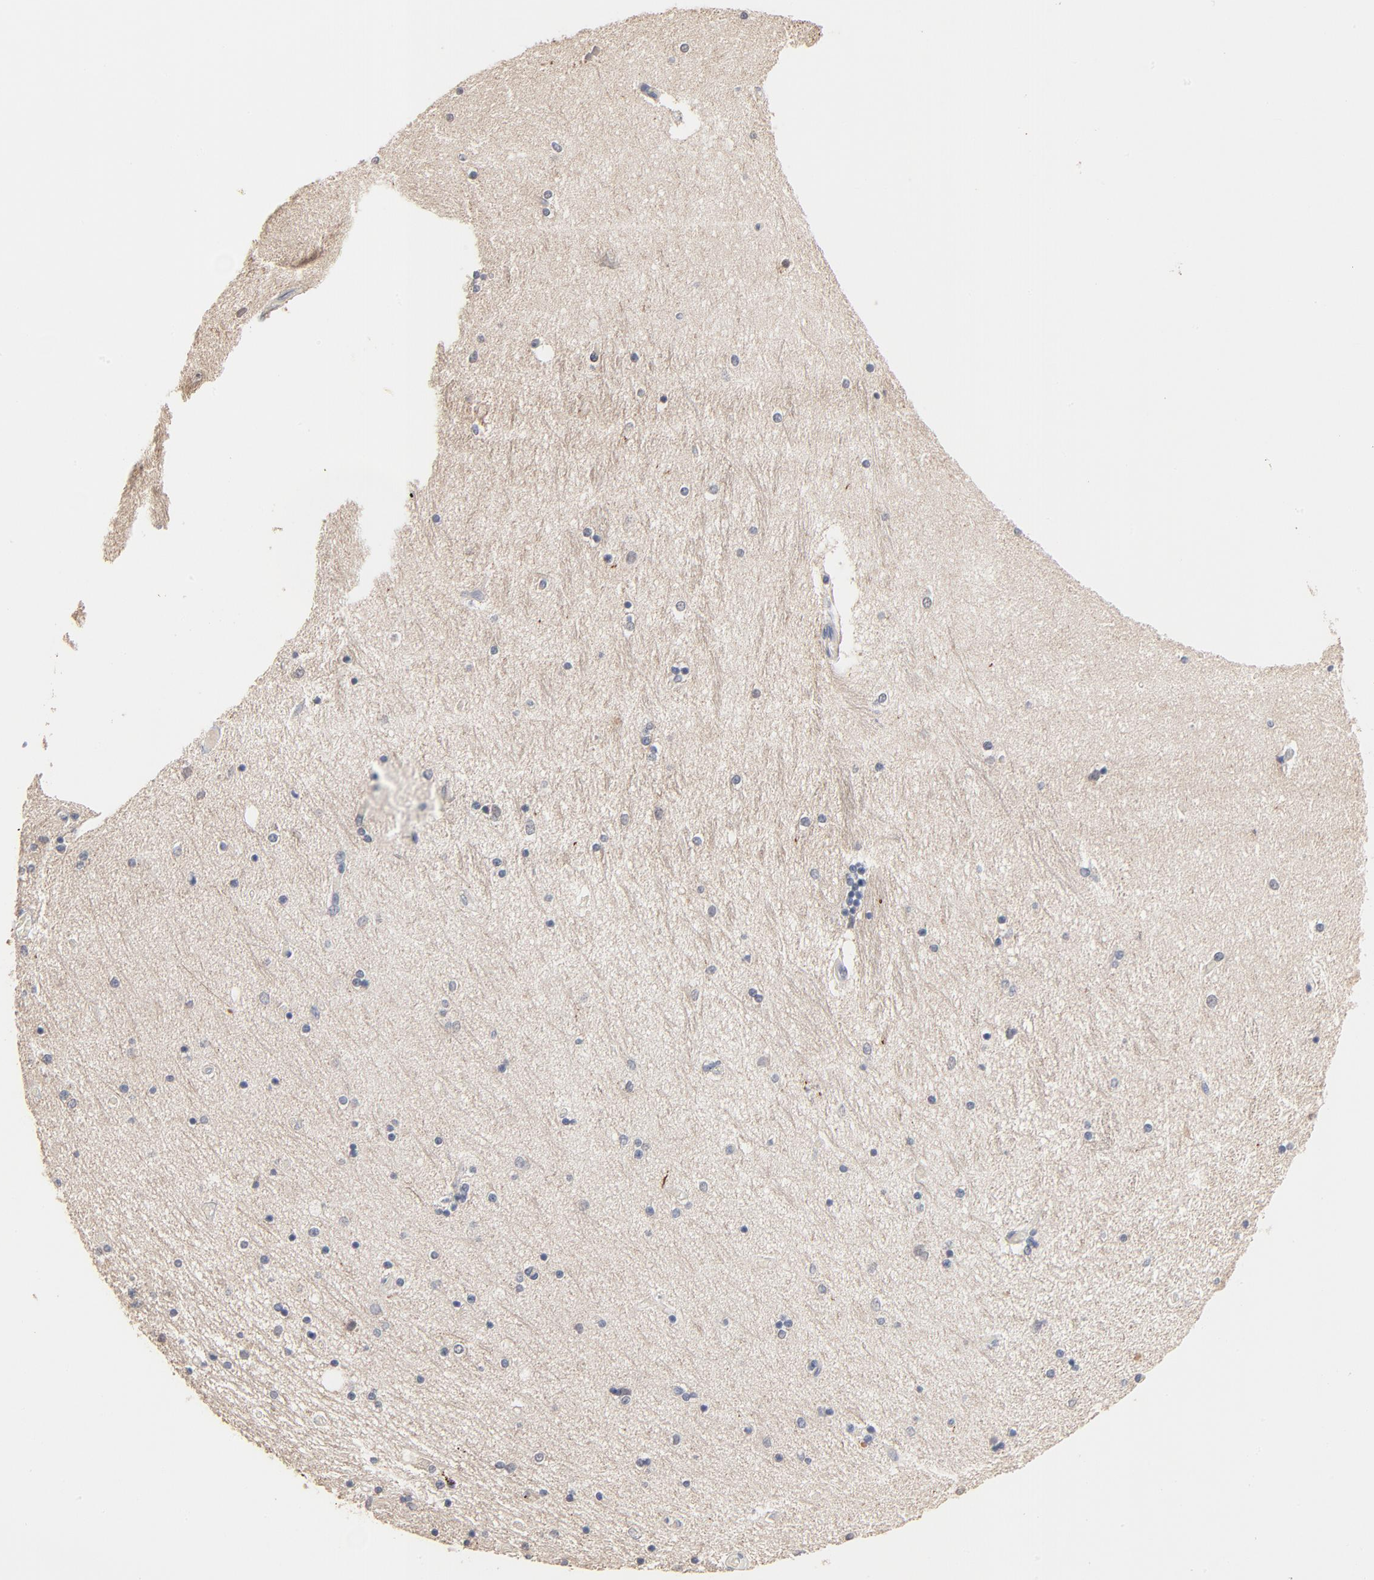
{"staining": {"intensity": "moderate", "quantity": ">75%", "location": "cytoplasmic/membranous"}, "tissue": "hippocampus", "cell_type": "Glial cells", "image_type": "normal", "snomed": [{"axis": "morphology", "description": "Normal tissue, NOS"}, {"axis": "topography", "description": "Hippocampus"}], "caption": "Moderate cytoplasmic/membranous expression is present in about >75% of glial cells in unremarkable hippocampus.", "gene": "MSL2", "patient": {"sex": "female", "age": 54}}